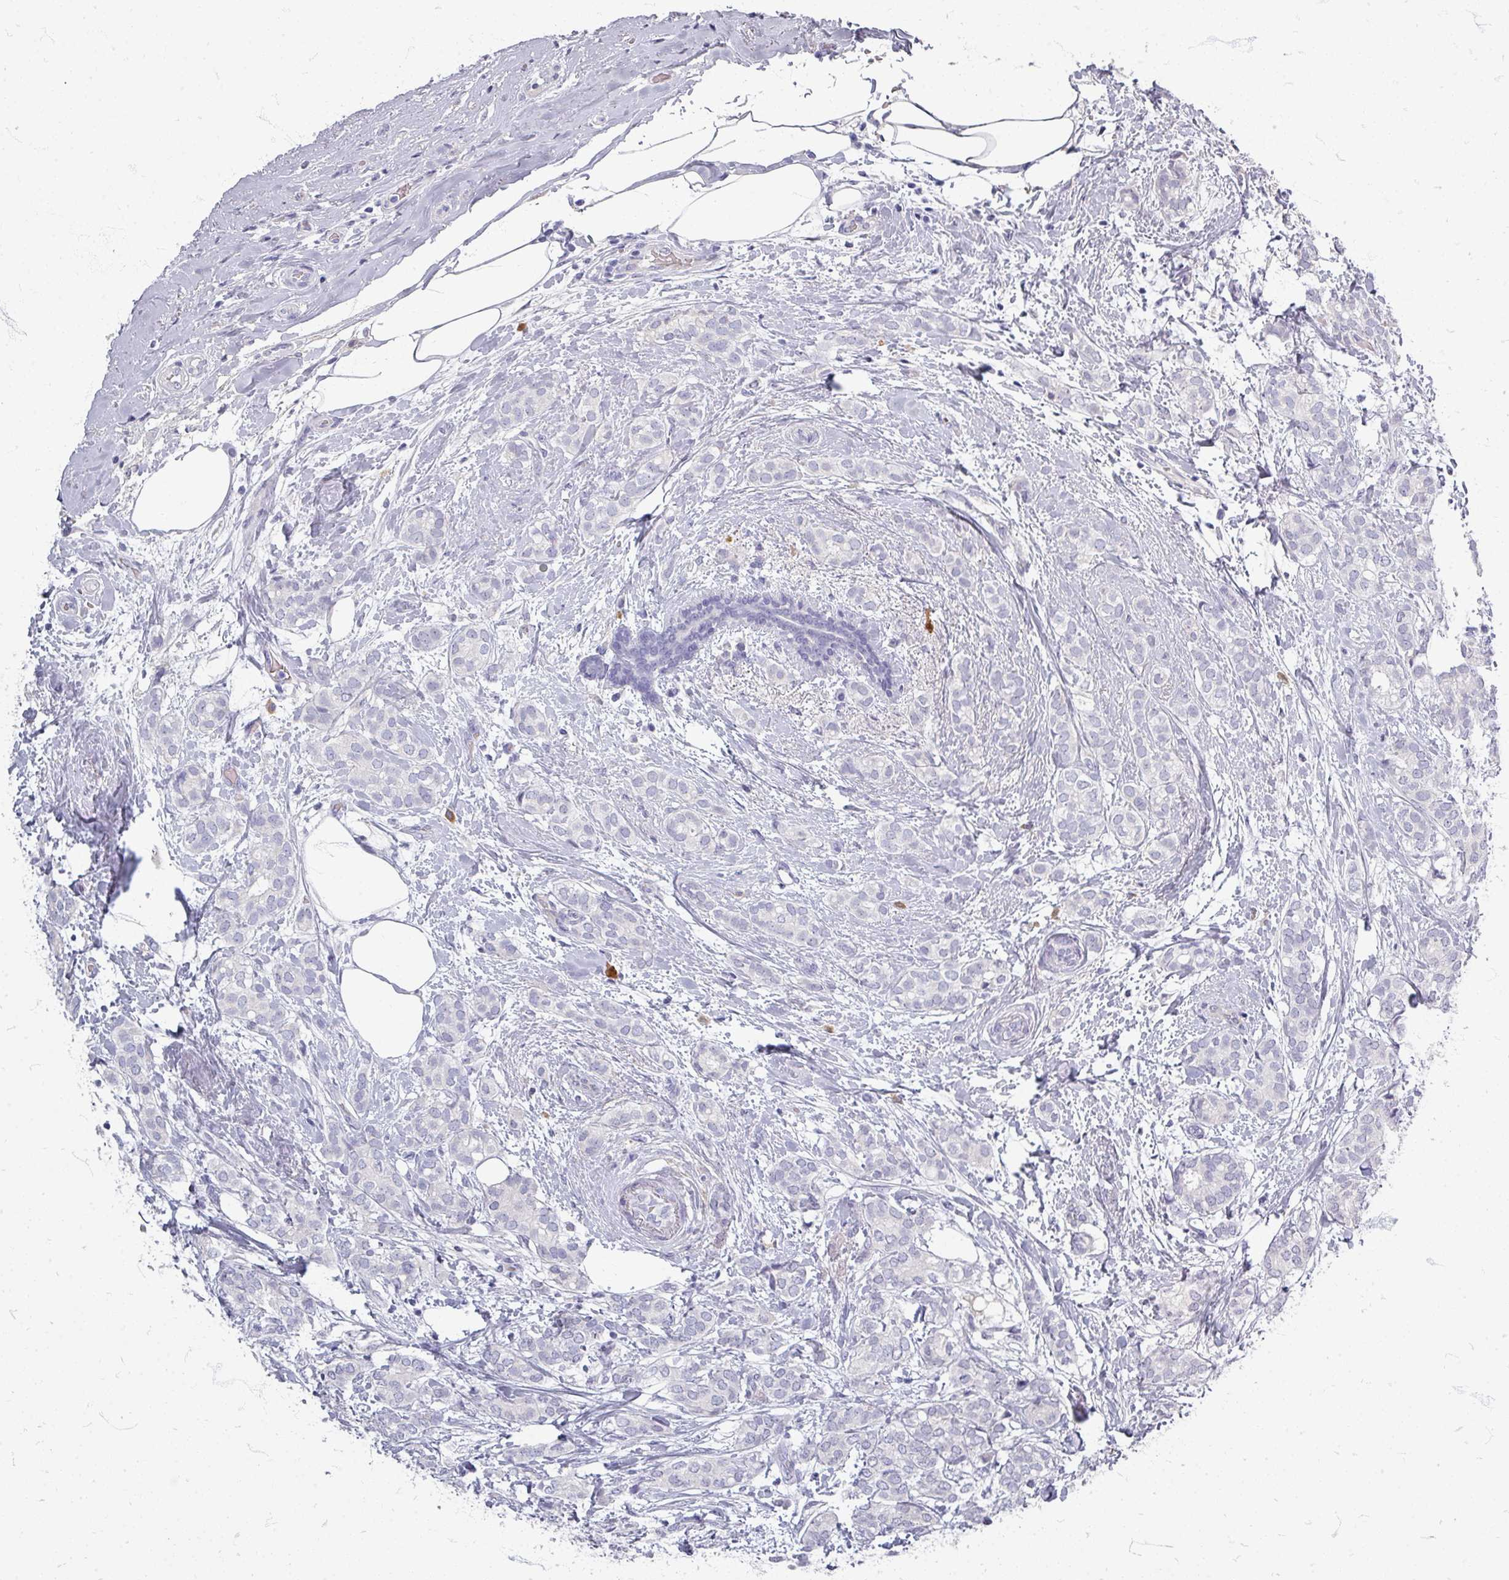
{"staining": {"intensity": "negative", "quantity": "none", "location": "none"}, "tissue": "breast cancer", "cell_type": "Tumor cells", "image_type": "cancer", "snomed": [{"axis": "morphology", "description": "Duct carcinoma"}, {"axis": "topography", "description": "Breast"}], "caption": "Immunohistochemistry (IHC) micrograph of human breast cancer (invasive ductal carcinoma) stained for a protein (brown), which shows no positivity in tumor cells.", "gene": "ZNF878", "patient": {"sex": "female", "age": 73}}